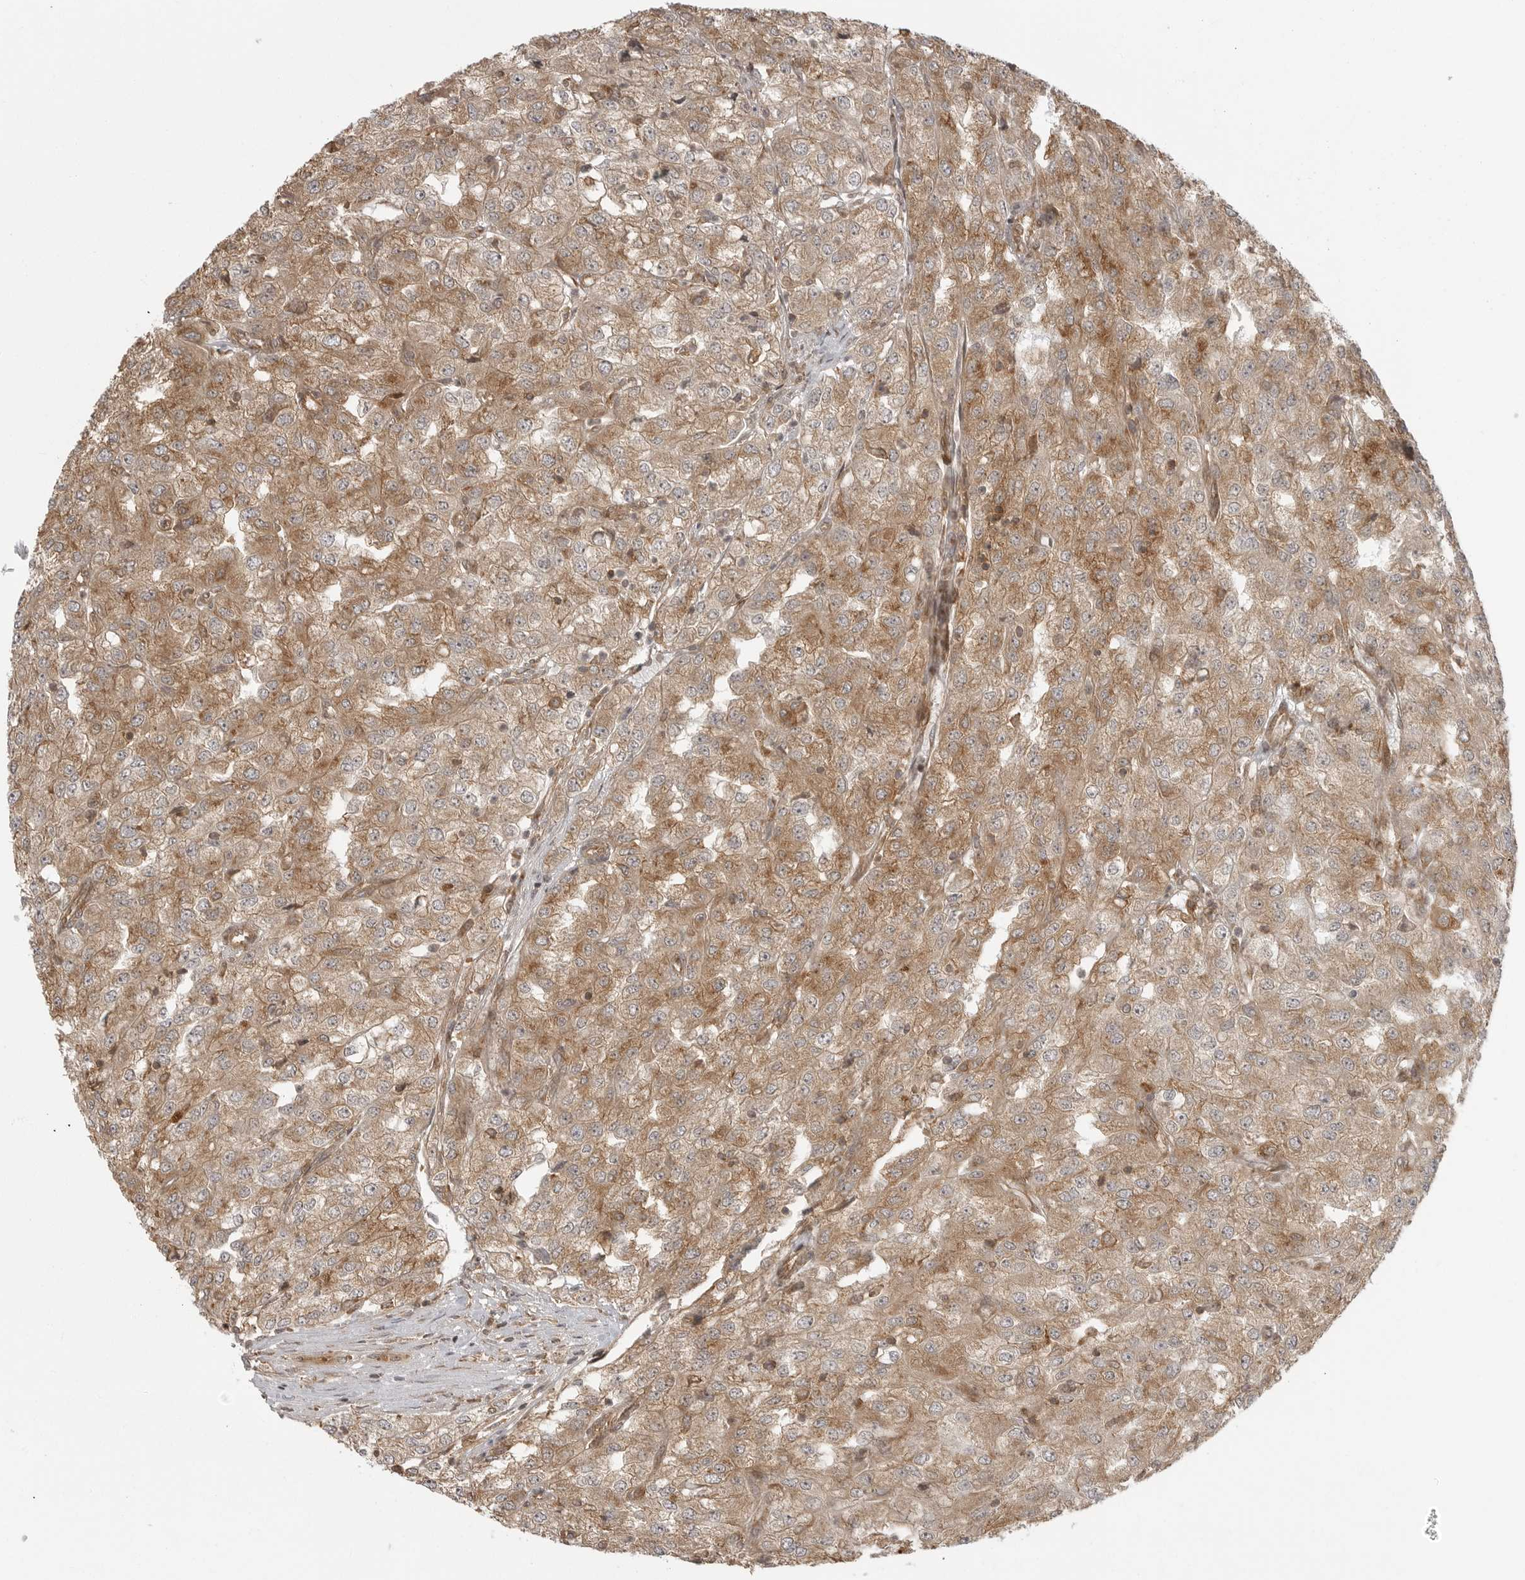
{"staining": {"intensity": "moderate", "quantity": ">75%", "location": "cytoplasmic/membranous"}, "tissue": "renal cancer", "cell_type": "Tumor cells", "image_type": "cancer", "snomed": [{"axis": "morphology", "description": "Adenocarcinoma, NOS"}, {"axis": "topography", "description": "Kidney"}], "caption": "Tumor cells show moderate cytoplasmic/membranous expression in approximately >75% of cells in renal cancer.", "gene": "FAT3", "patient": {"sex": "female", "age": 54}}